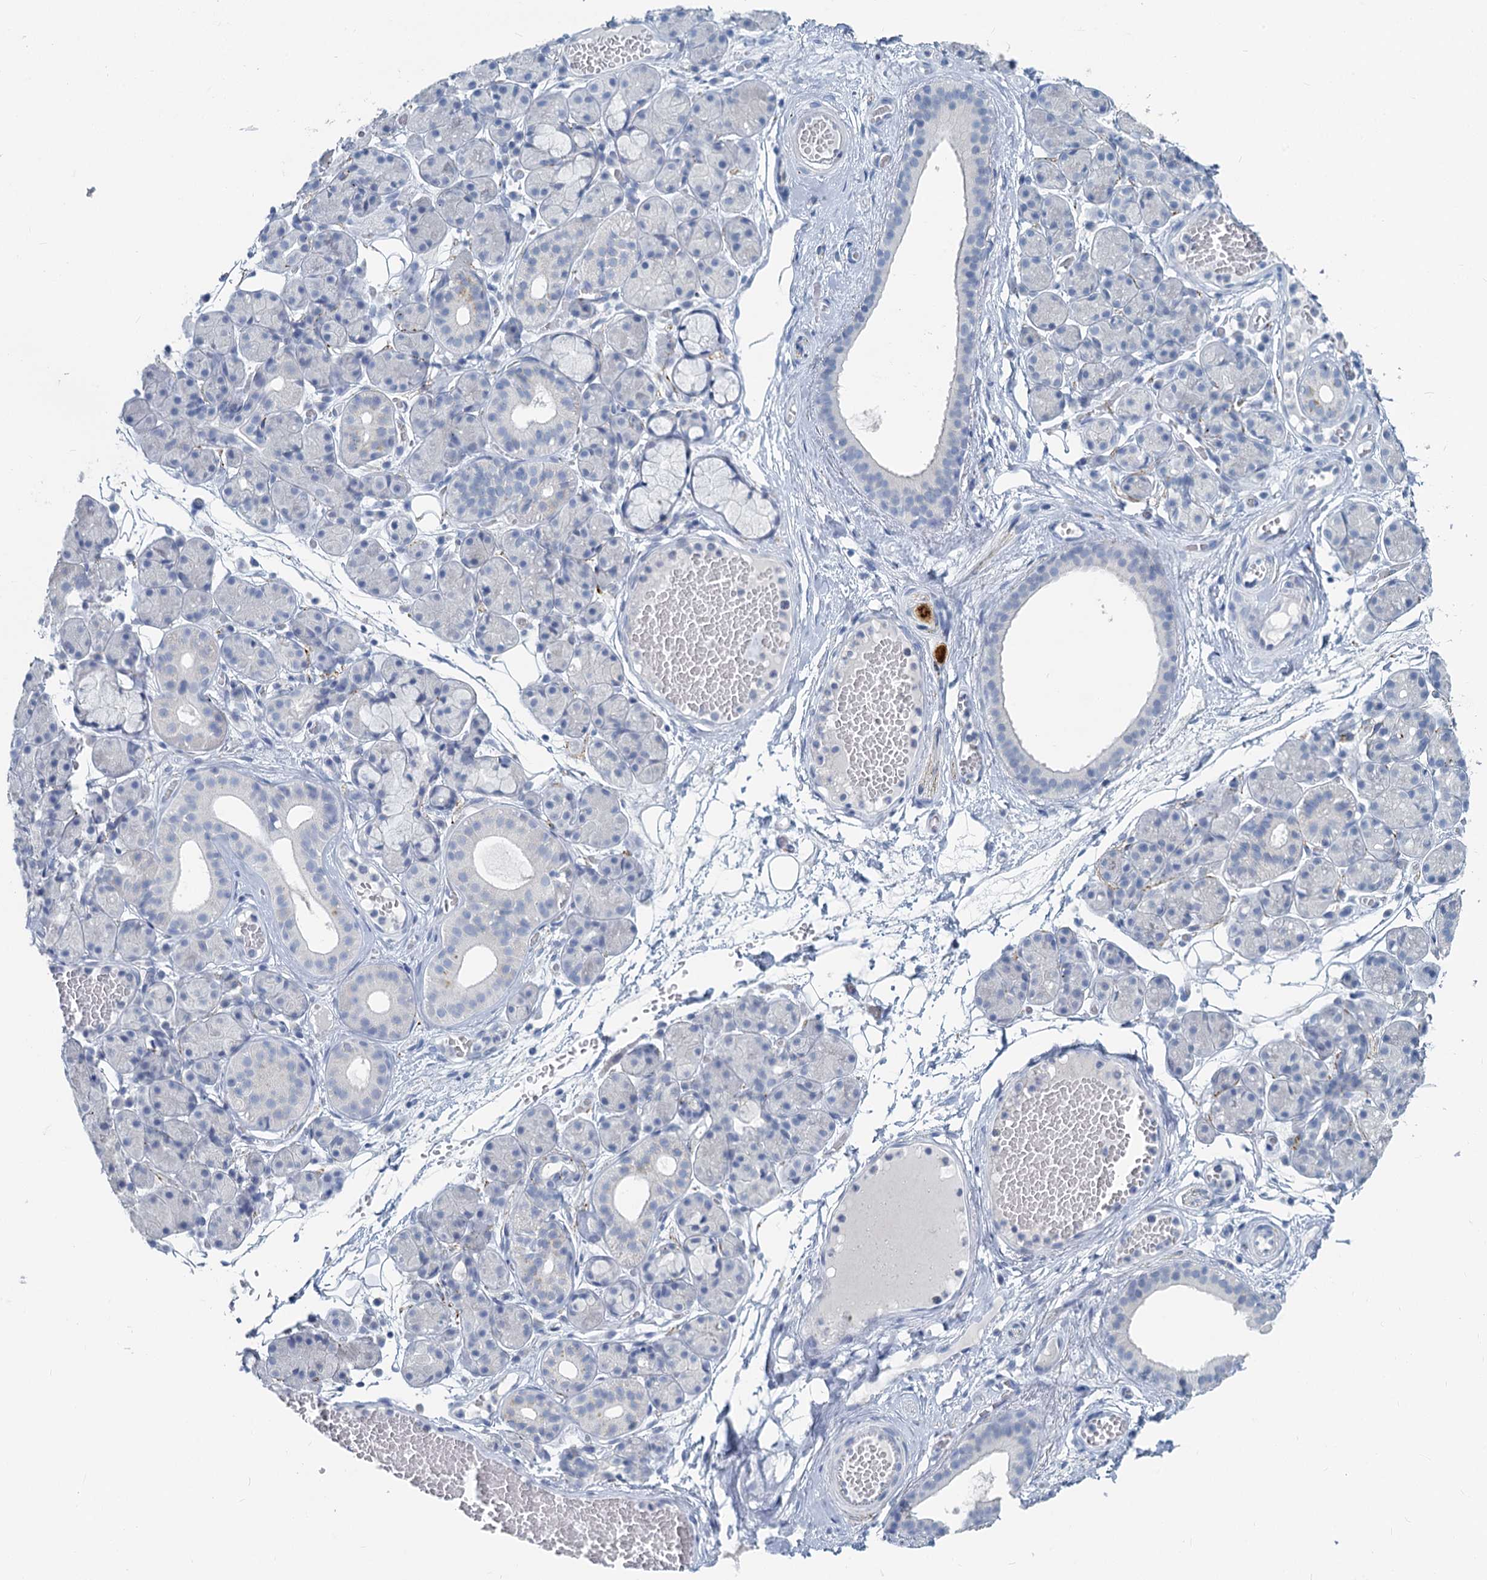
{"staining": {"intensity": "negative", "quantity": "none", "location": "none"}, "tissue": "salivary gland", "cell_type": "Glandular cells", "image_type": "normal", "snomed": [{"axis": "morphology", "description": "Normal tissue, NOS"}, {"axis": "topography", "description": "Salivary gland"}], "caption": "Glandular cells are negative for protein expression in unremarkable human salivary gland. (DAB (3,3'-diaminobenzidine) IHC visualized using brightfield microscopy, high magnification).", "gene": "CHGA", "patient": {"sex": "male", "age": 63}}